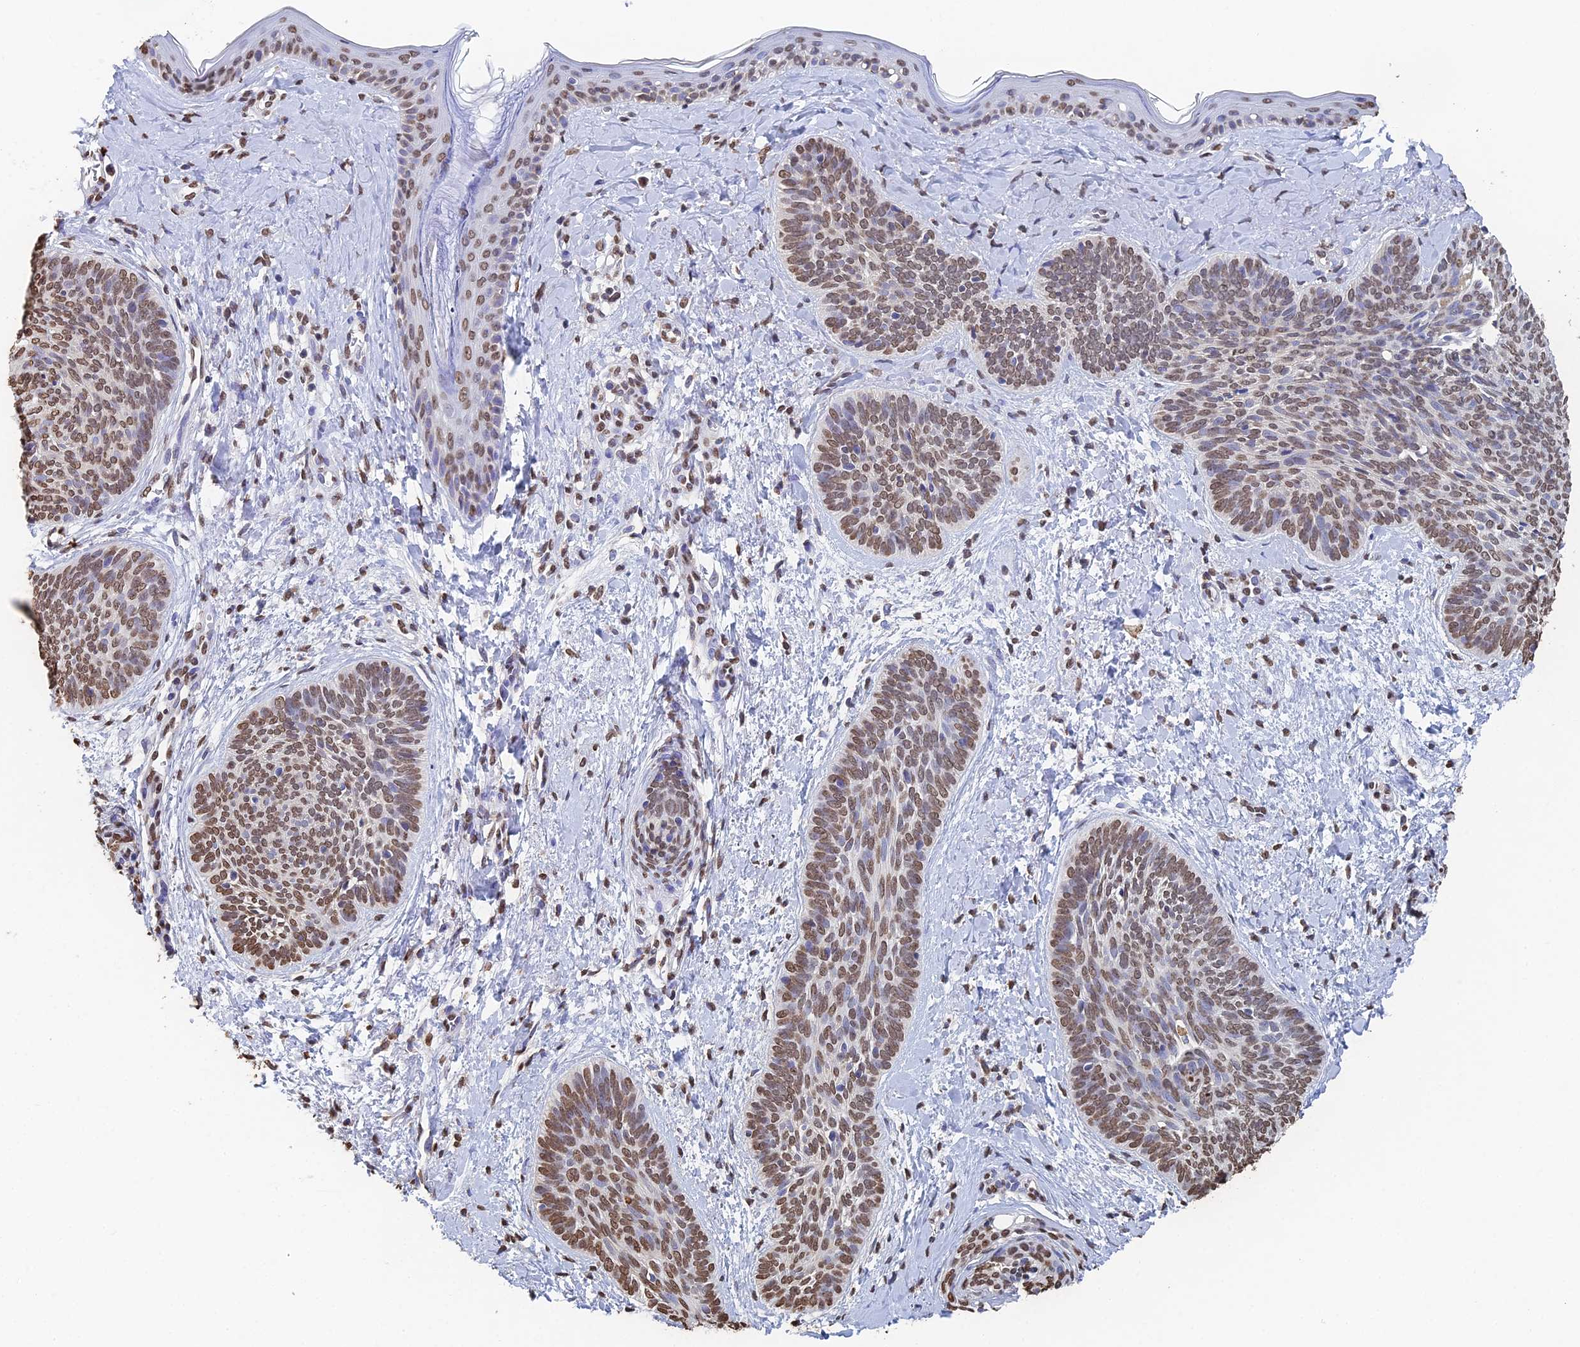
{"staining": {"intensity": "moderate", "quantity": ">75%", "location": "nuclear"}, "tissue": "skin cancer", "cell_type": "Tumor cells", "image_type": "cancer", "snomed": [{"axis": "morphology", "description": "Basal cell carcinoma"}, {"axis": "topography", "description": "Skin"}], "caption": "An image of human skin cancer (basal cell carcinoma) stained for a protein displays moderate nuclear brown staining in tumor cells. (Stains: DAB in brown, nuclei in blue, Microscopy: brightfield microscopy at high magnification).", "gene": "GBP3", "patient": {"sex": "female", "age": 81}}